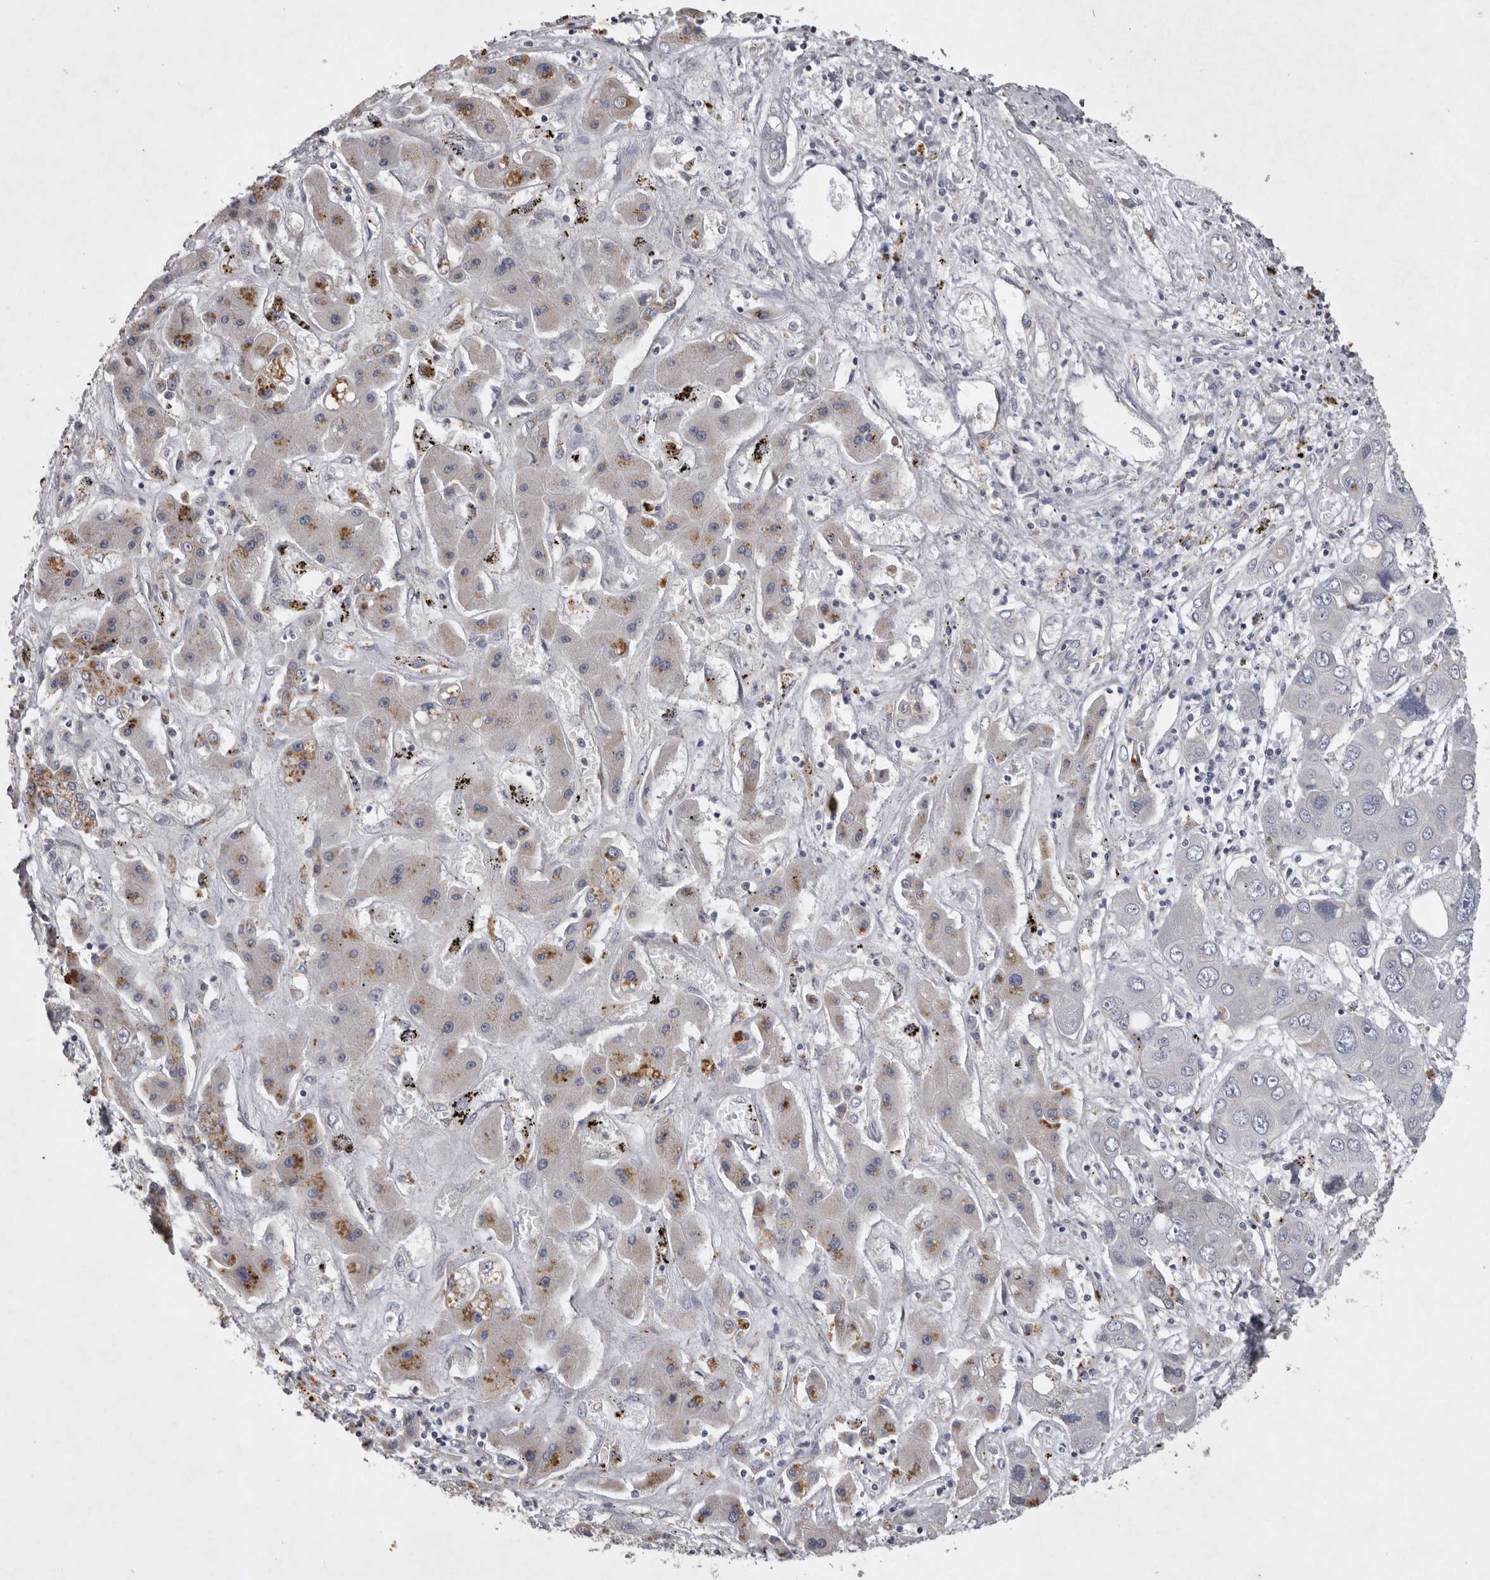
{"staining": {"intensity": "moderate", "quantity": "25%-75%", "location": "cytoplasmic/membranous"}, "tissue": "liver cancer", "cell_type": "Tumor cells", "image_type": "cancer", "snomed": [{"axis": "morphology", "description": "Cholangiocarcinoma"}, {"axis": "topography", "description": "Liver"}], "caption": "A micrograph of liver cholangiocarcinoma stained for a protein displays moderate cytoplasmic/membranous brown staining in tumor cells.", "gene": "NKAIN4", "patient": {"sex": "male", "age": 67}}